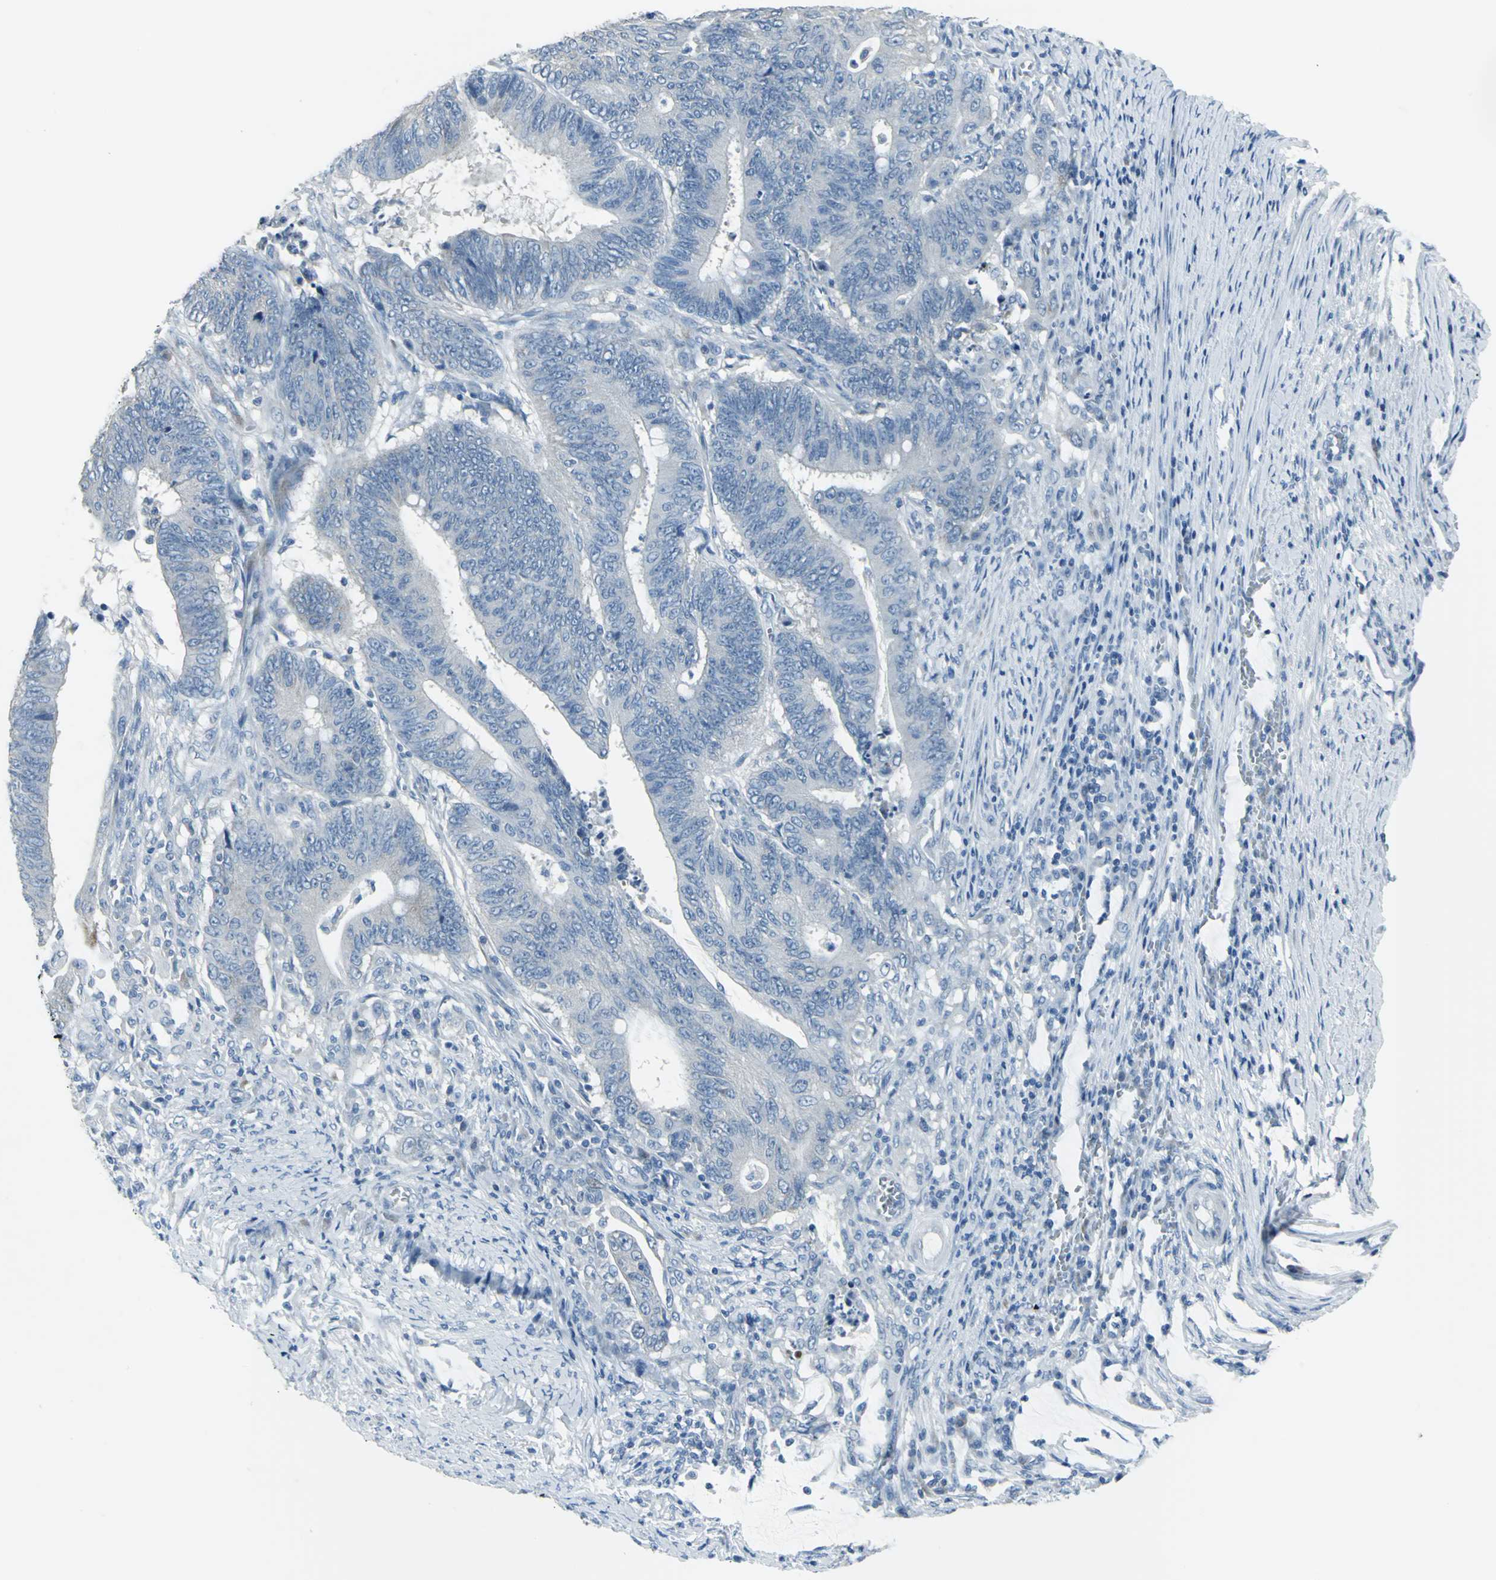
{"staining": {"intensity": "negative", "quantity": "none", "location": "none"}, "tissue": "colorectal cancer", "cell_type": "Tumor cells", "image_type": "cancer", "snomed": [{"axis": "morphology", "description": "Adenocarcinoma, NOS"}, {"axis": "topography", "description": "Colon"}], "caption": "Colorectal cancer stained for a protein using IHC exhibits no expression tumor cells.", "gene": "DNAI2", "patient": {"sex": "male", "age": 45}}